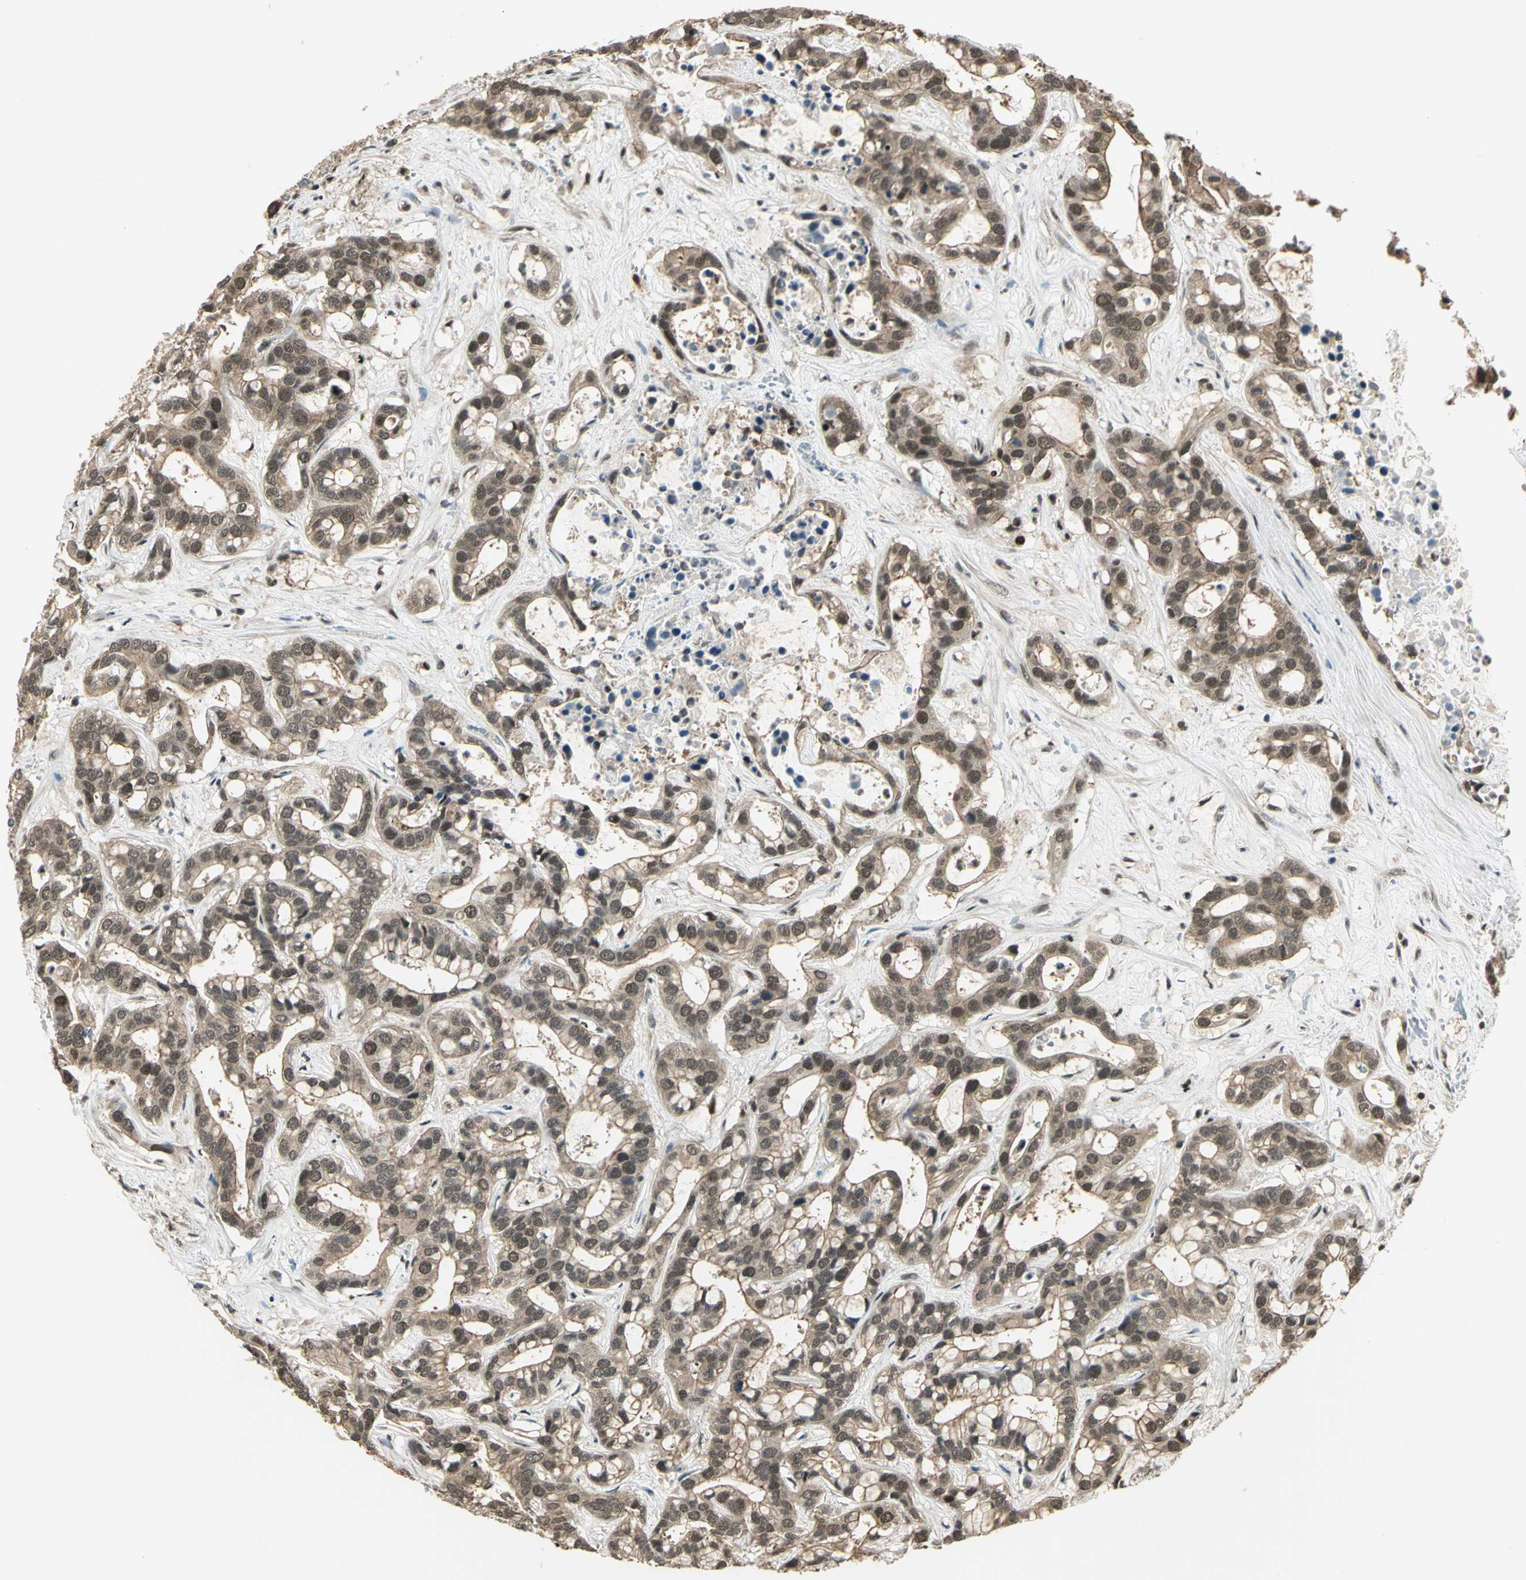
{"staining": {"intensity": "moderate", "quantity": ">75%", "location": "cytoplasmic/membranous,nuclear"}, "tissue": "liver cancer", "cell_type": "Tumor cells", "image_type": "cancer", "snomed": [{"axis": "morphology", "description": "Cholangiocarcinoma"}, {"axis": "topography", "description": "Liver"}], "caption": "Protein staining reveals moderate cytoplasmic/membranous and nuclear positivity in approximately >75% of tumor cells in liver cancer.", "gene": "PSMC3", "patient": {"sex": "female", "age": 65}}